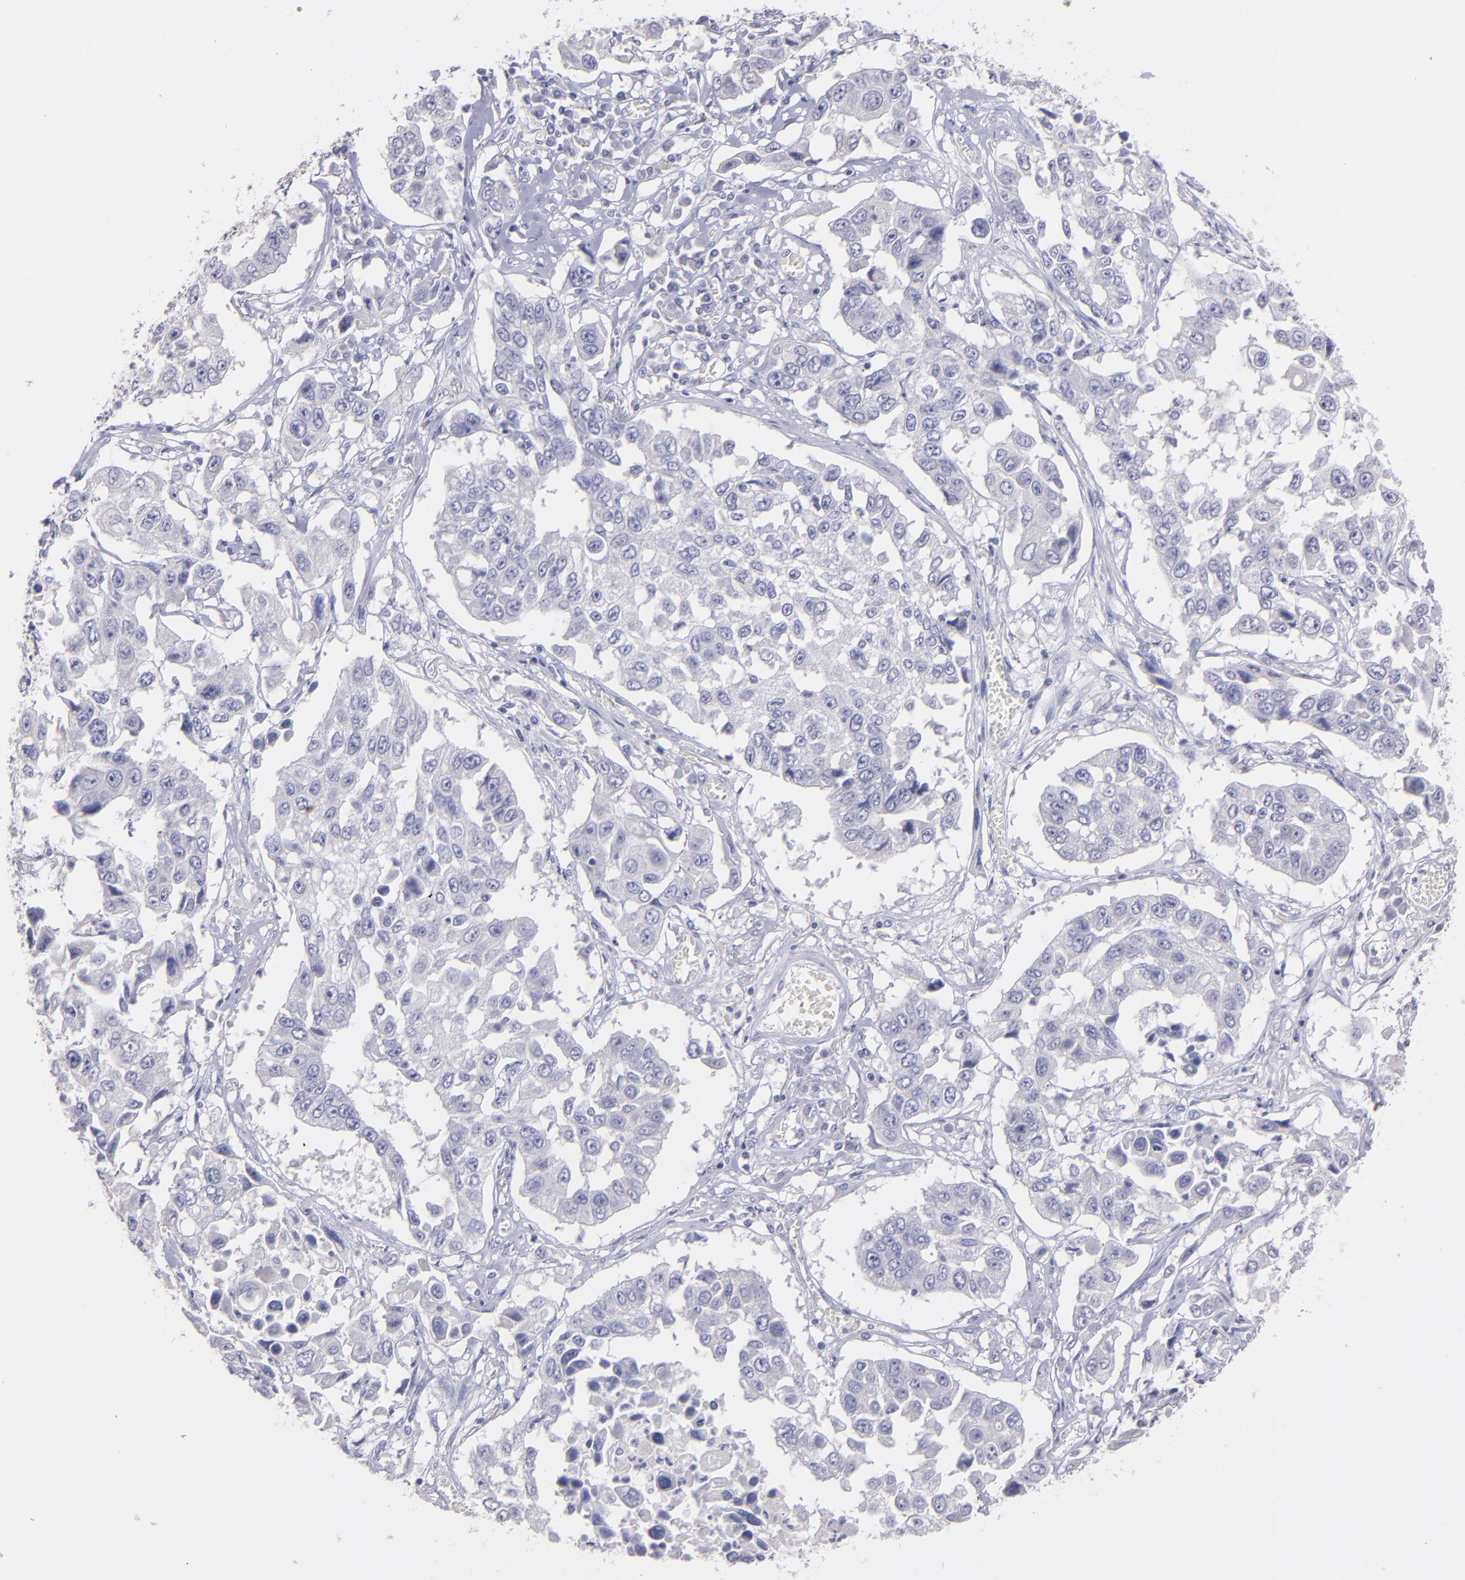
{"staining": {"intensity": "negative", "quantity": "none", "location": "none"}, "tissue": "lung cancer", "cell_type": "Tumor cells", "image_type": "cancer", "snomed": [{"axis": "morphology", "description": "Squamous cell carcinoma, NOS"}, {"axis": "topography", "description": "Lung"}], "caption": "Tumor cells are negative for protein expression in human lung squamous cell carcinoma.", "gene": "SNAP25", "patient": {"sex": "male", "age": 71}}